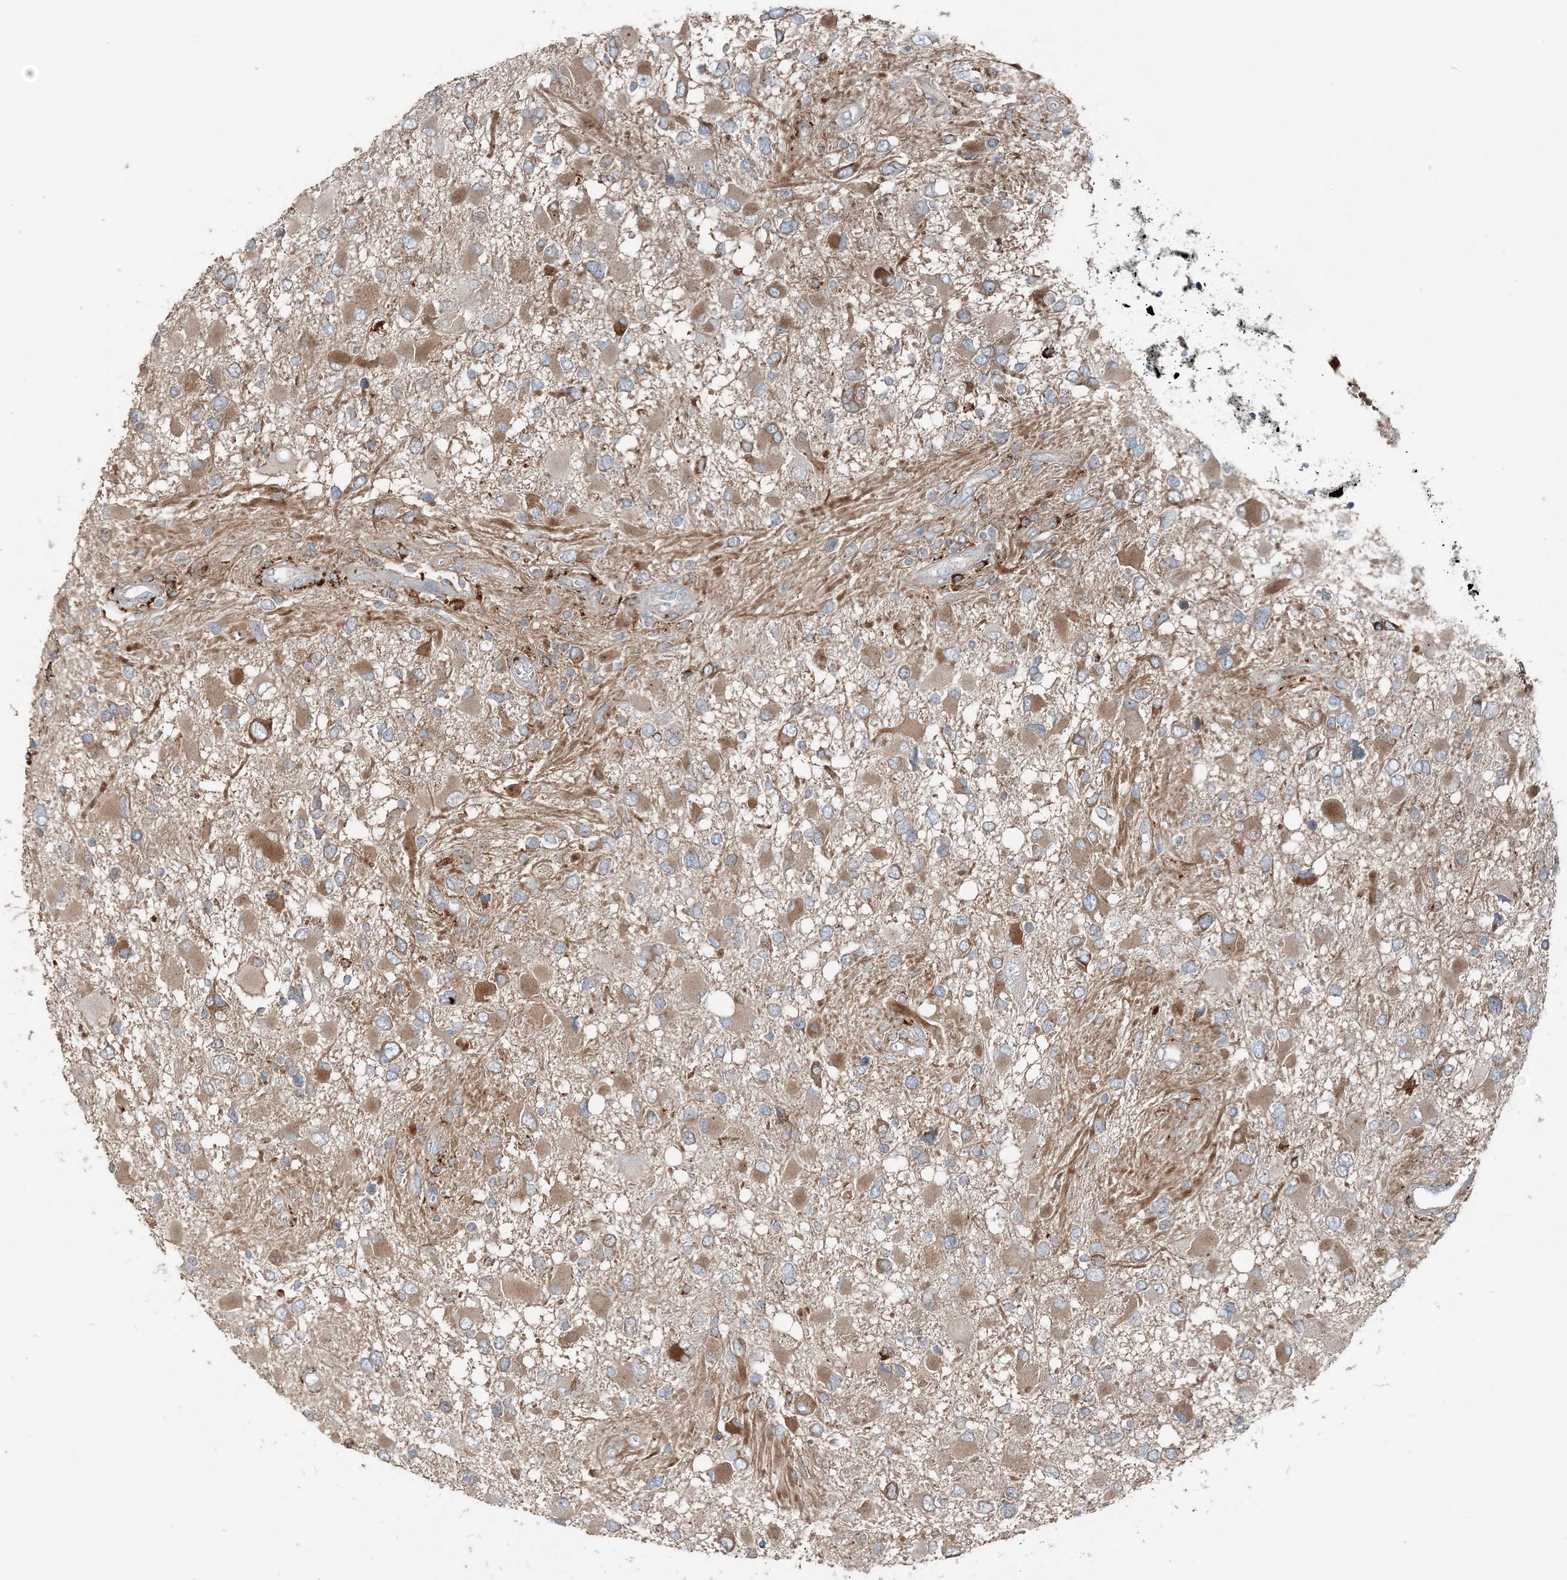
{"staining": {"intensity": "moderate", "quantity": ">75%", "location": "cytoplasmic/membranous"}, "tissue": "glioma", "cell_type": "Tumor cells", "image_type": "cancer", "snomed": [{"axis": "morphology", "description": "Glioma, malignant, High grade"}, {"axis": "topography", "description": "Brain"}], "caption": "Glioma stained with DAB (3,3'-diaminobenzidine) IHC shows medium levels of moderate cytoplasmic/membranous positivity in about >75% of tumor cells.", "gene": "KY", "patient": {"sex": "male", "age": 53}}